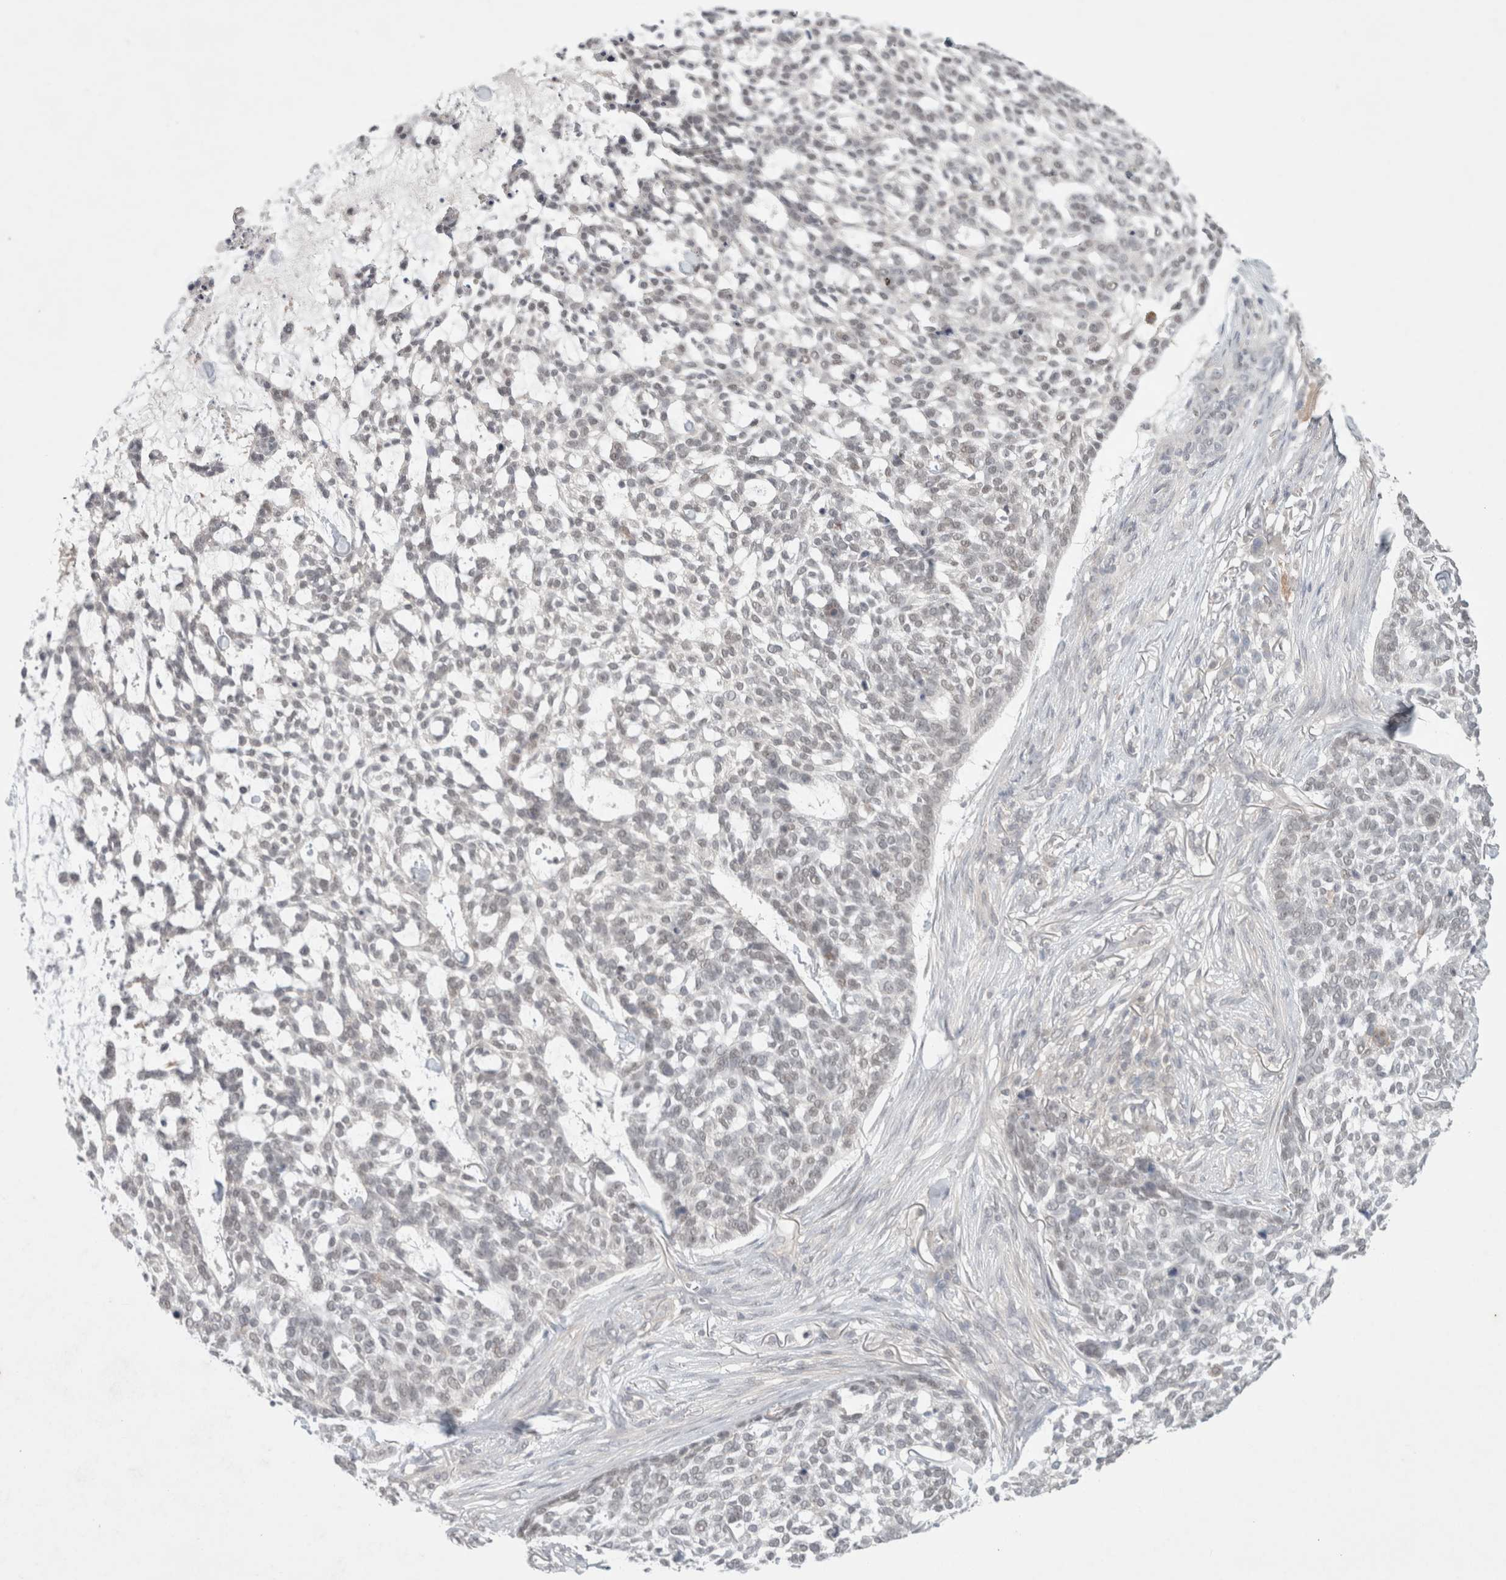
{"staining": {"intensity": "negative", "quantity": "none", "location": "none"}, "tissue": "skin cancer", "cell_type": "Tumor cells", "image_type": "cancer", "snomed": [{"axis": "morphology", "description": "Basal cell carcinoma"}, {"axis": "topography", "description": "Skin"}], "caption": "Immunohistochemistry of skin cancer (basal cell carcinoma) demonstrates no expression in tumor cells.", "gene": "FBXO42", "patient": {"sex": "female", "age": 64}}